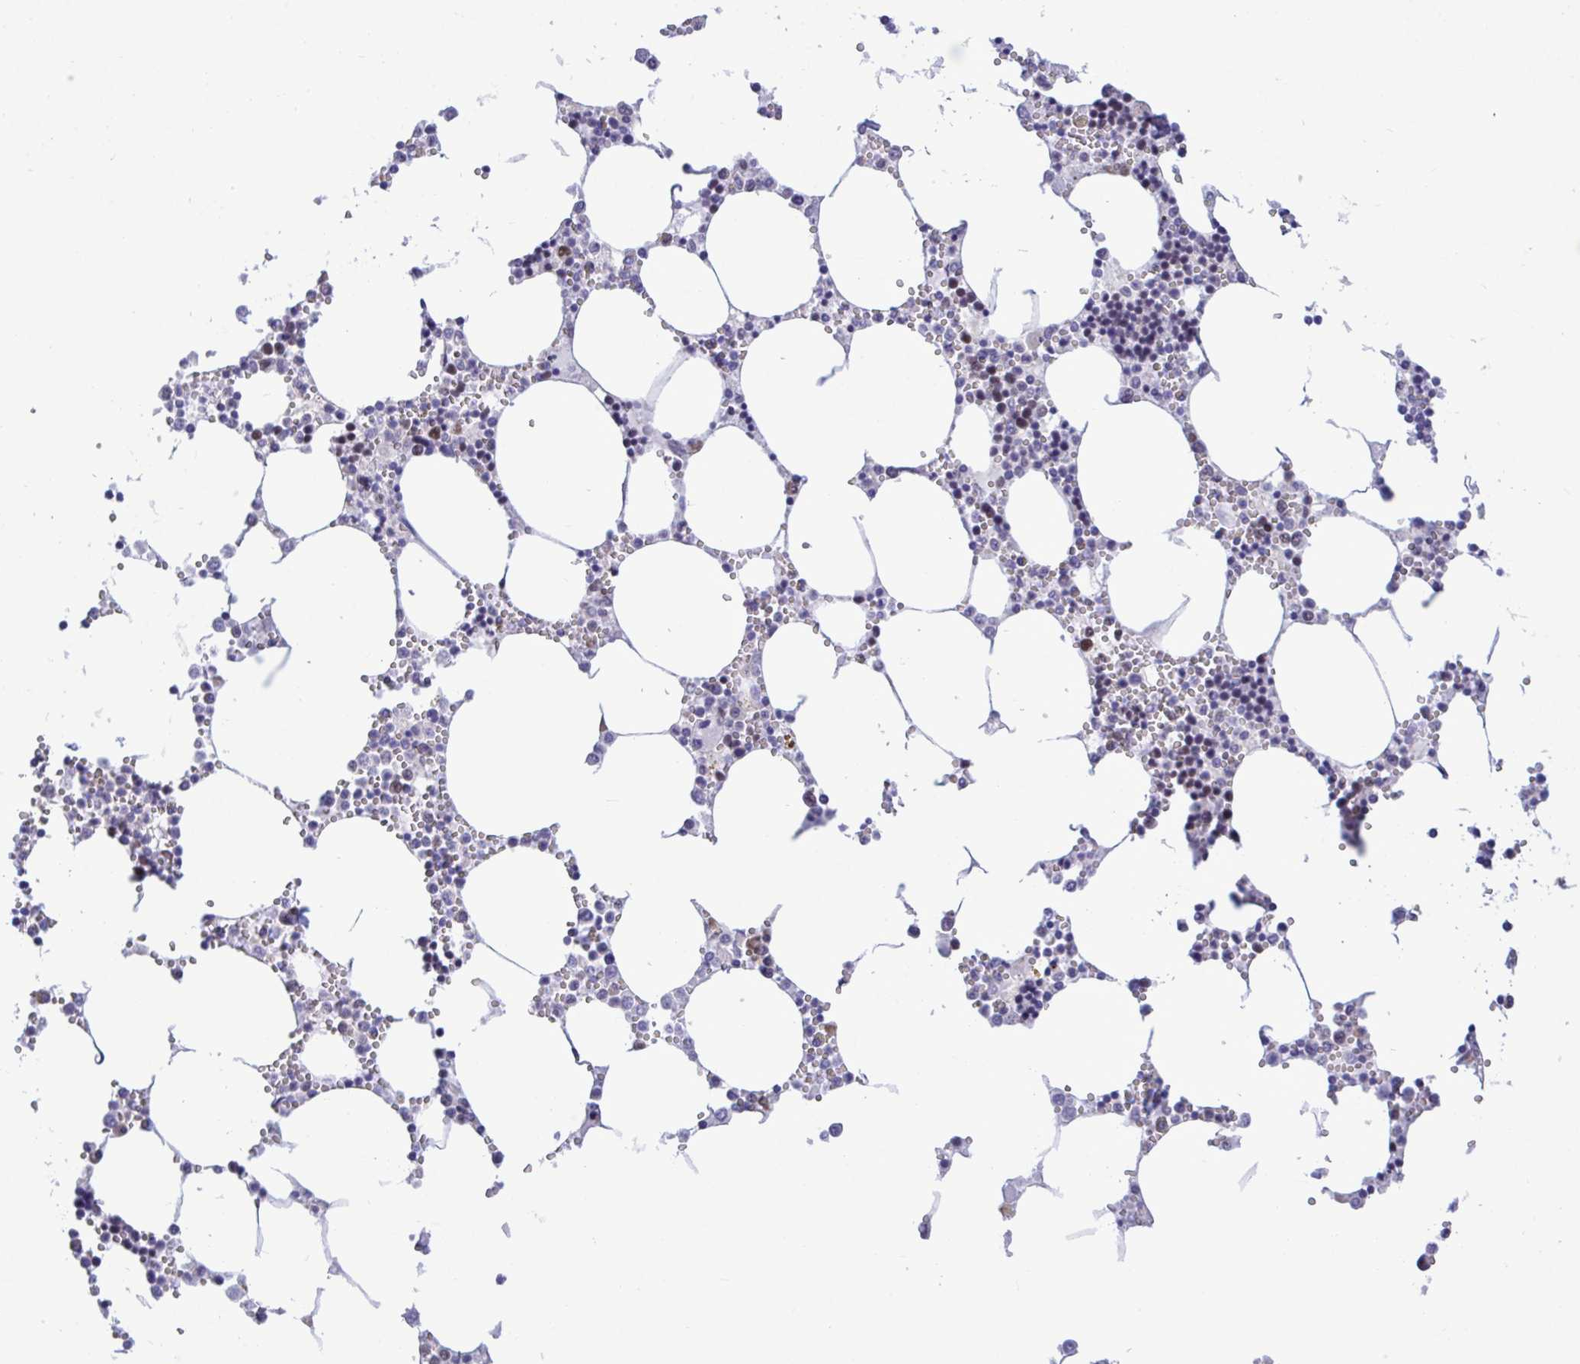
{"staining": {"intensity": "strong", "quantity": "<25%", "location": "nuclear"}, "tissue": "bone marrow", "cell_type": "Hematopoietic cells", "image_type": "normal", "snomed": [{"axis": "morphology", "description": "Normal tissue, NOS"}, {"axis": "topography", "description": "Bone marrow"}], "caption": "Immunohistochemistry of unremarkable bone marrow shows medium levels of strong nuclear staining in about <25% of hematopoietic cells.", "gene": "C1QL2", "patient": {"sex": "male", "age": 54}}